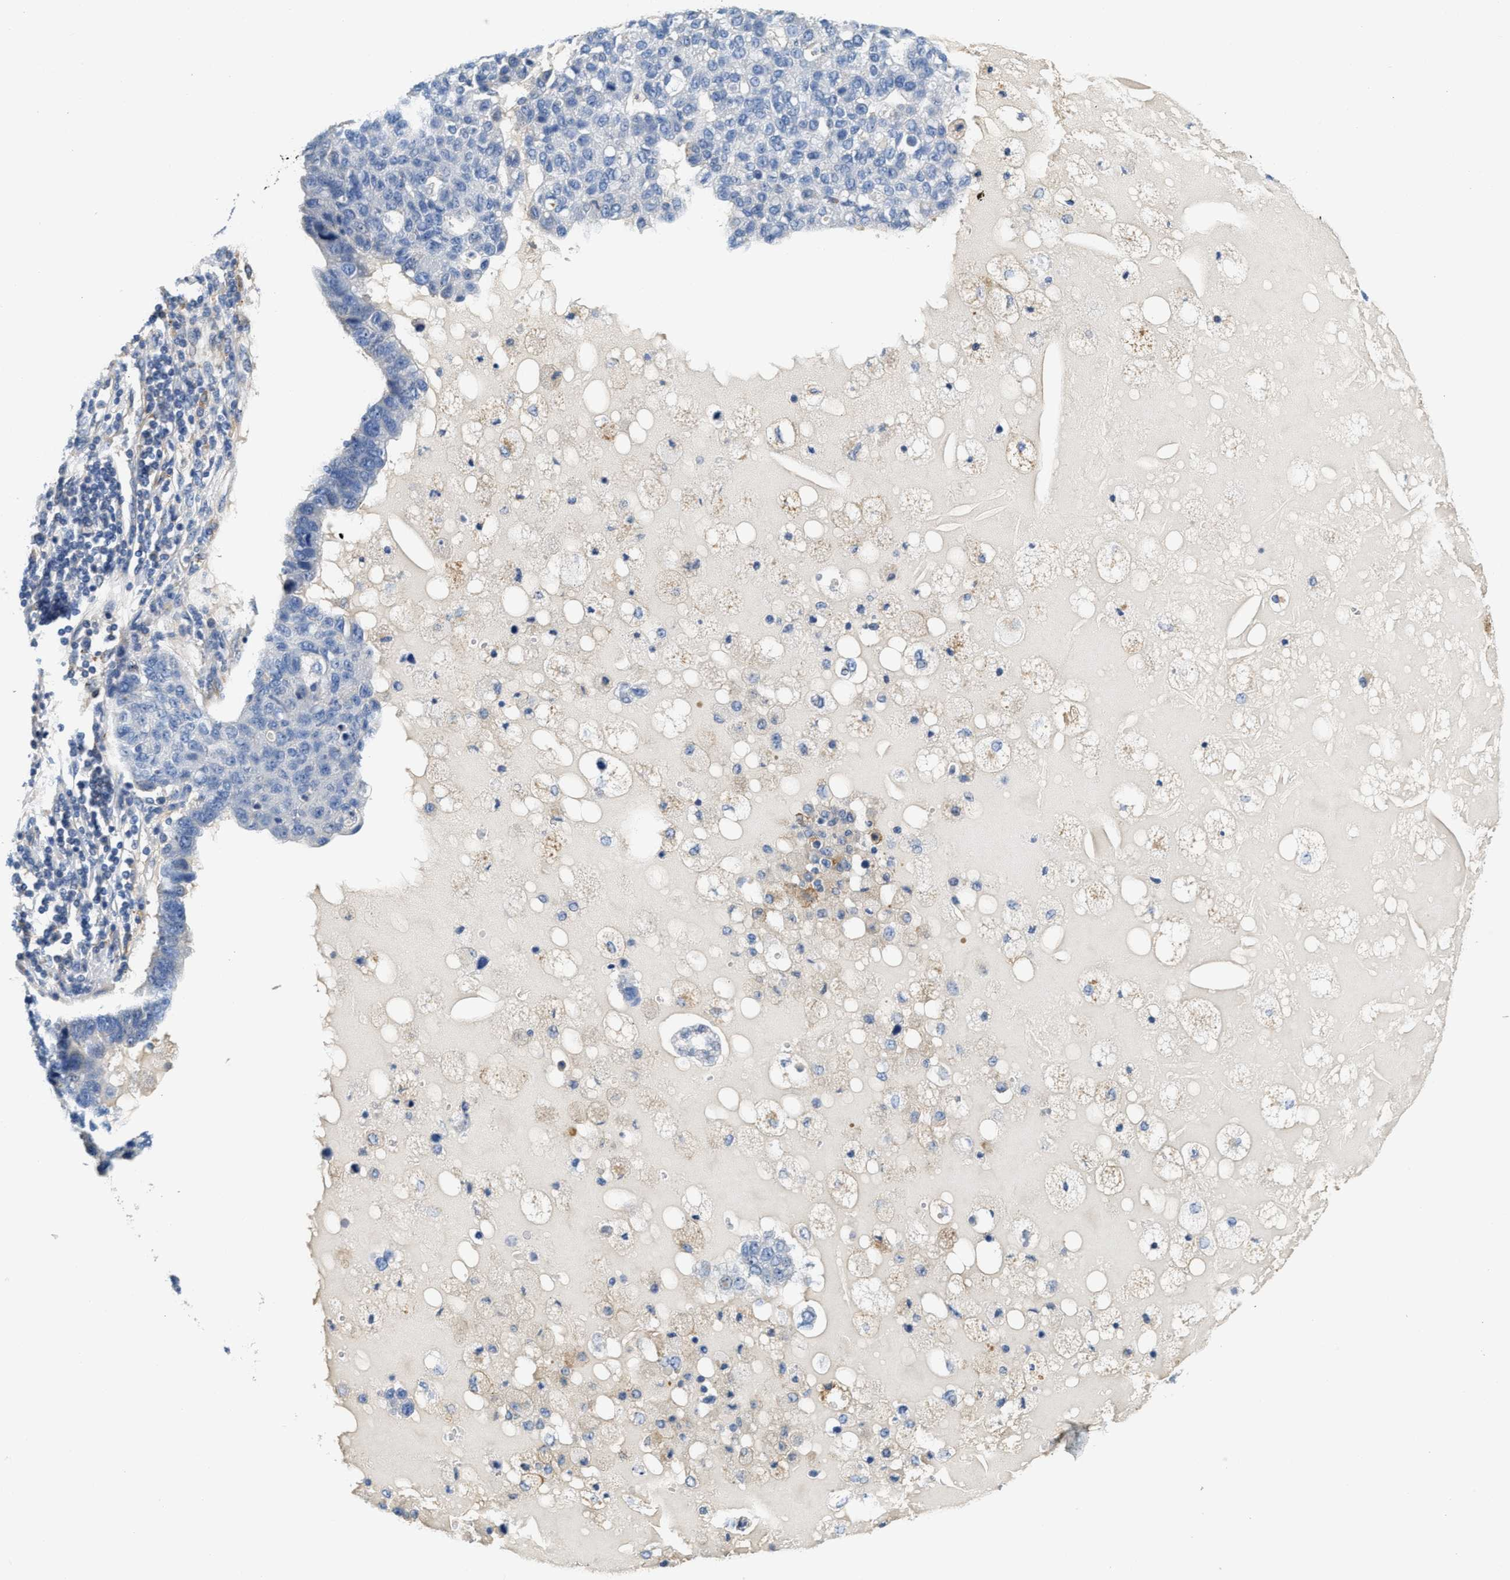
{"staining": {"intensity": "negative", "quantity": "none", "location": "none"}, "tissue": "pancreatic cancer", "cell_type": "Tumor cells", "image_type": "cancer", "snomed": [{"axis": "morphology", "description": "Adenocarcinoma, NOS"}, {"axis": "topography", "description": "Pancreas"}], "caption": "An immunohistochemistry (IHC) histopathology image of pancreatic cancer is shown. There is no staining in tumor cells of pancreatic cancer.", "gene": "NSUN7", "patient": {"sex": "female", "age": 61}}